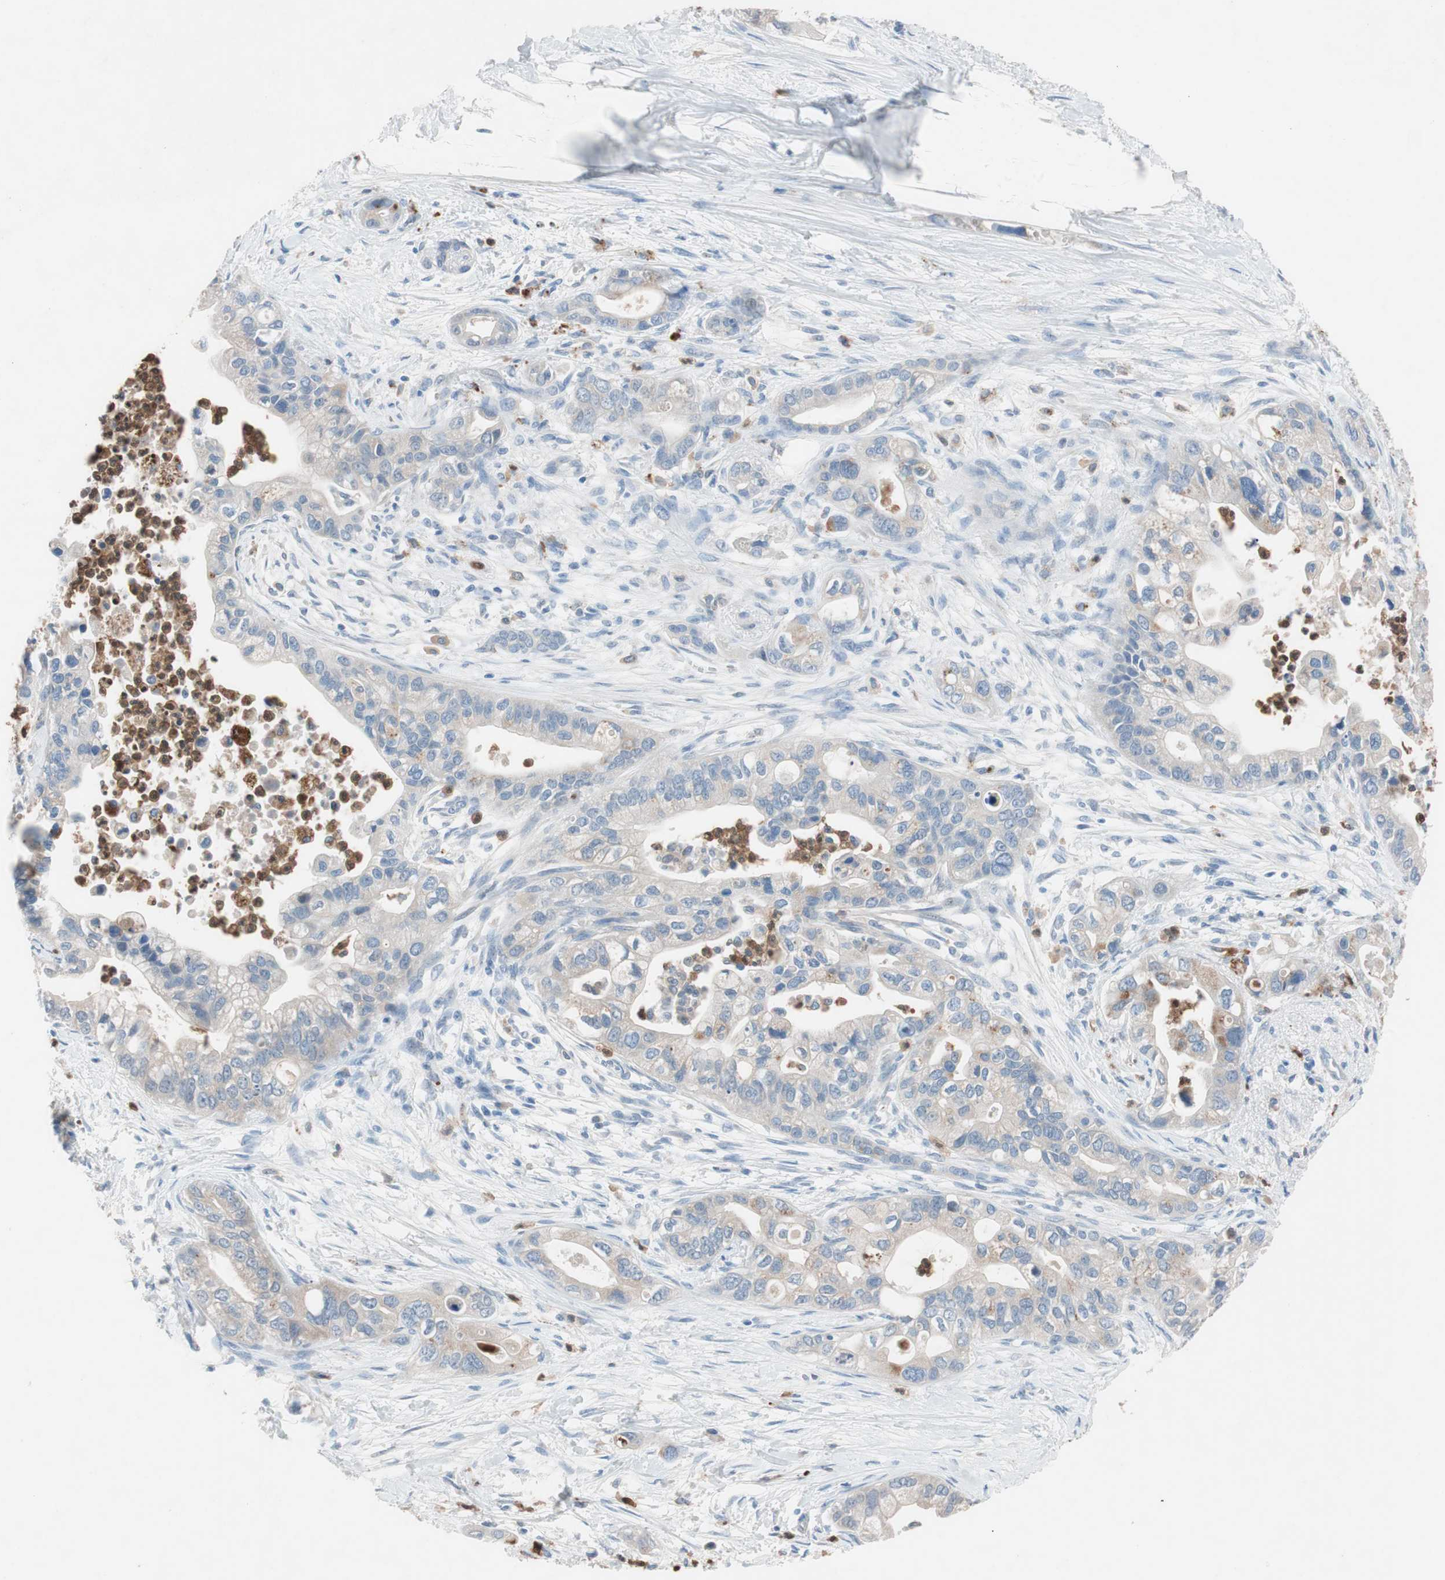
{"staining": {"intensity": "weak", "quantity": "25%-75%", "location": "cytoplasmic/membranous"}, "tissue": "pancreatic cancer", "cell_type": "Tumor cells", "image_type": "cancer", "snomed": [{"axis": "morphology", "description": "Adenocarcinoma, NOS"}, {"axis": "topography", "description": "Pancreas"}], "caption": "The immunohistochemical stain labels weak cytoplasmic/membranous staining in tumor cells of pancreatic cancer (adenocarcinoma) tissue.", "gene": "CLEC4D", "patient": {"sex": "male", "age": 70}}